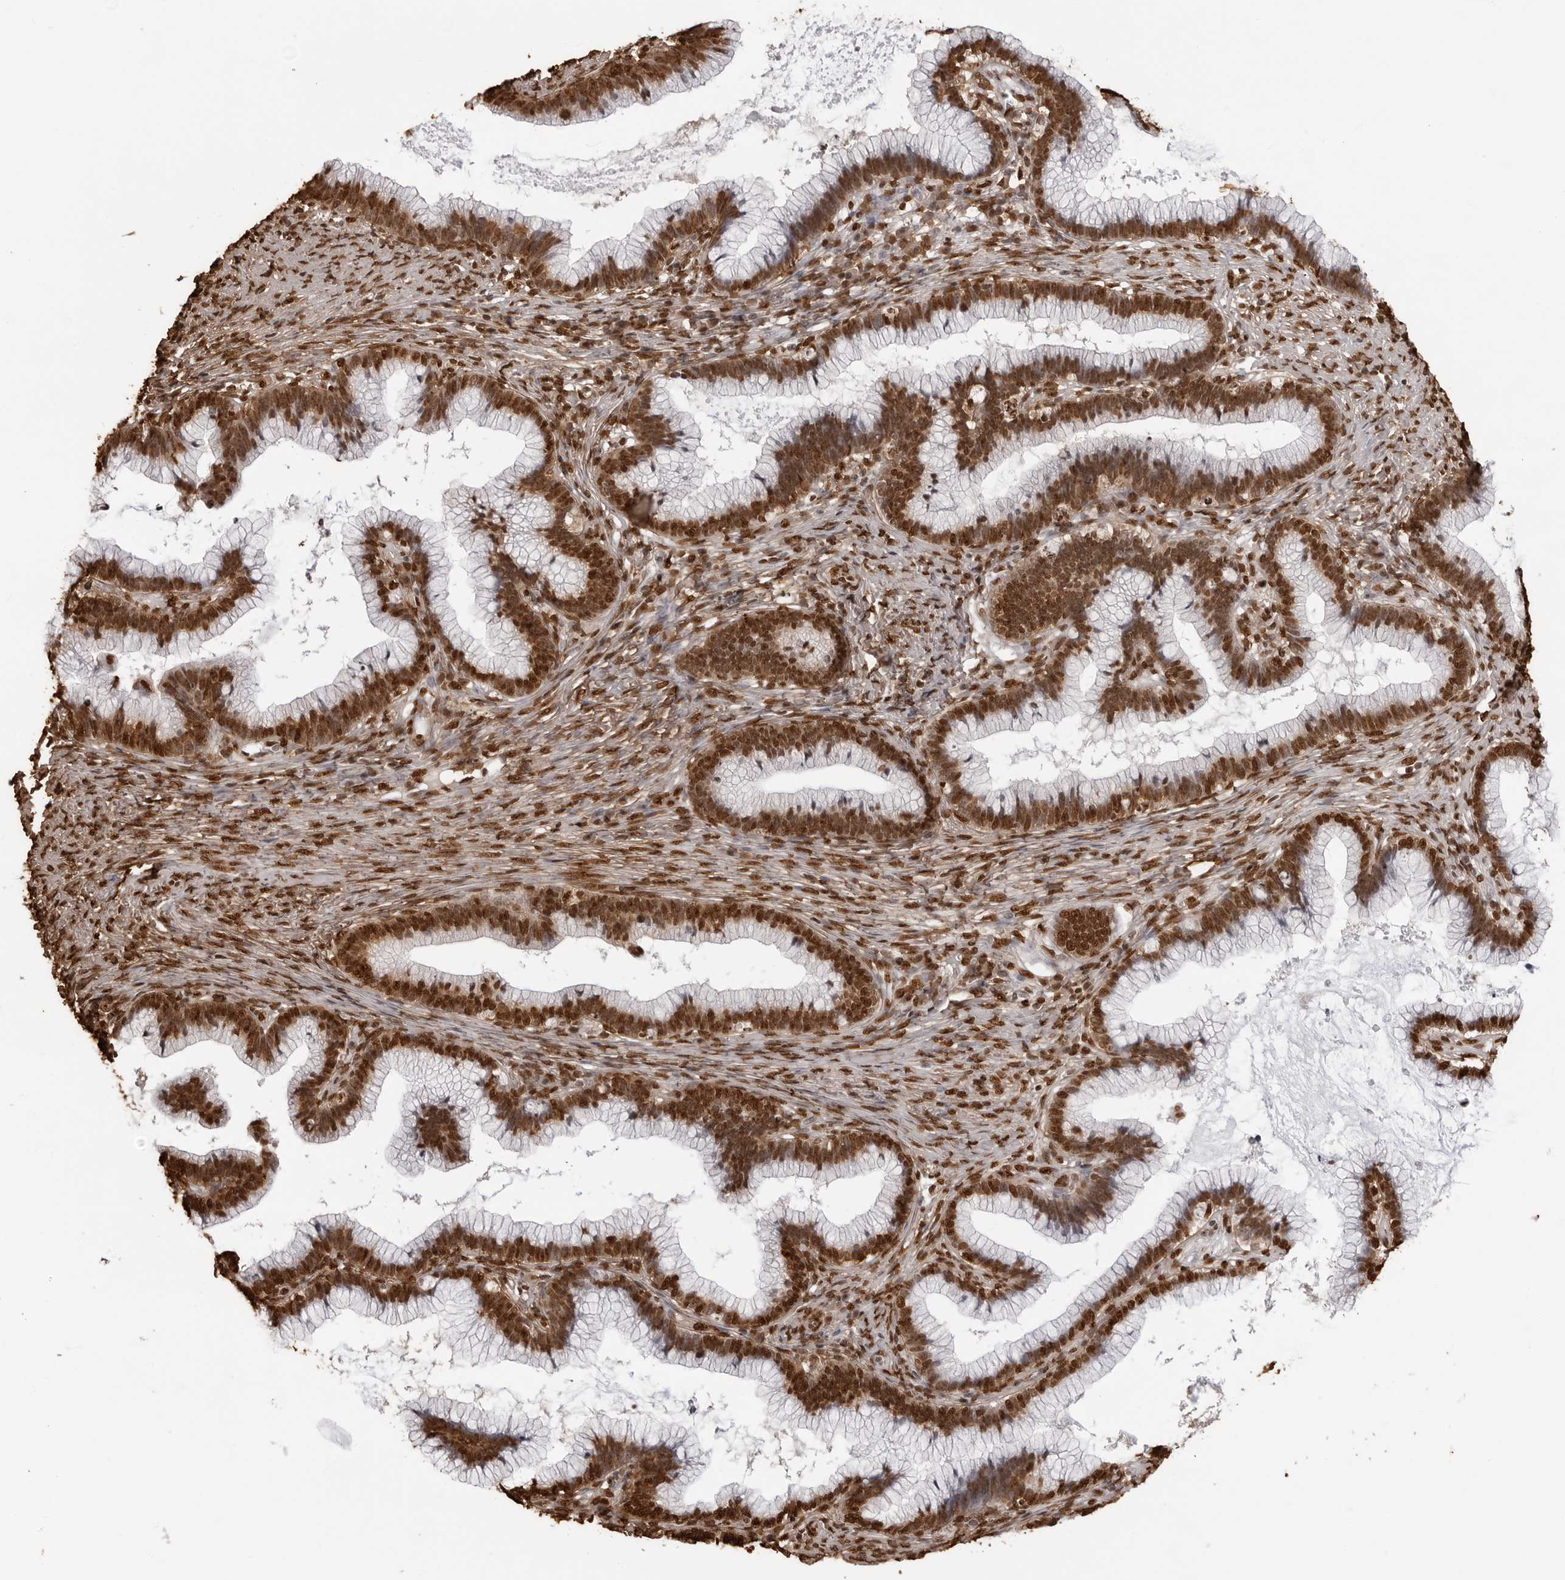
{"staining": {"intensity": "strong", "quantity": ">75%", "location": "nuclear"}, "tissue": "cervical cancer", "cell_type": "Tumor cells", "image_type": "cancer", "snomed": [{"axis": "morphology", "description": "Adenocarcinoma, NOS"}, {"axis": "topography", "description": "Cervix"}], "caption": "Strong nuclear staining is appreciated in about >75% of tumor cells in cervical cancer.", "gene": "ZFP91", "patient": {"sex": "female", "age": 36}}